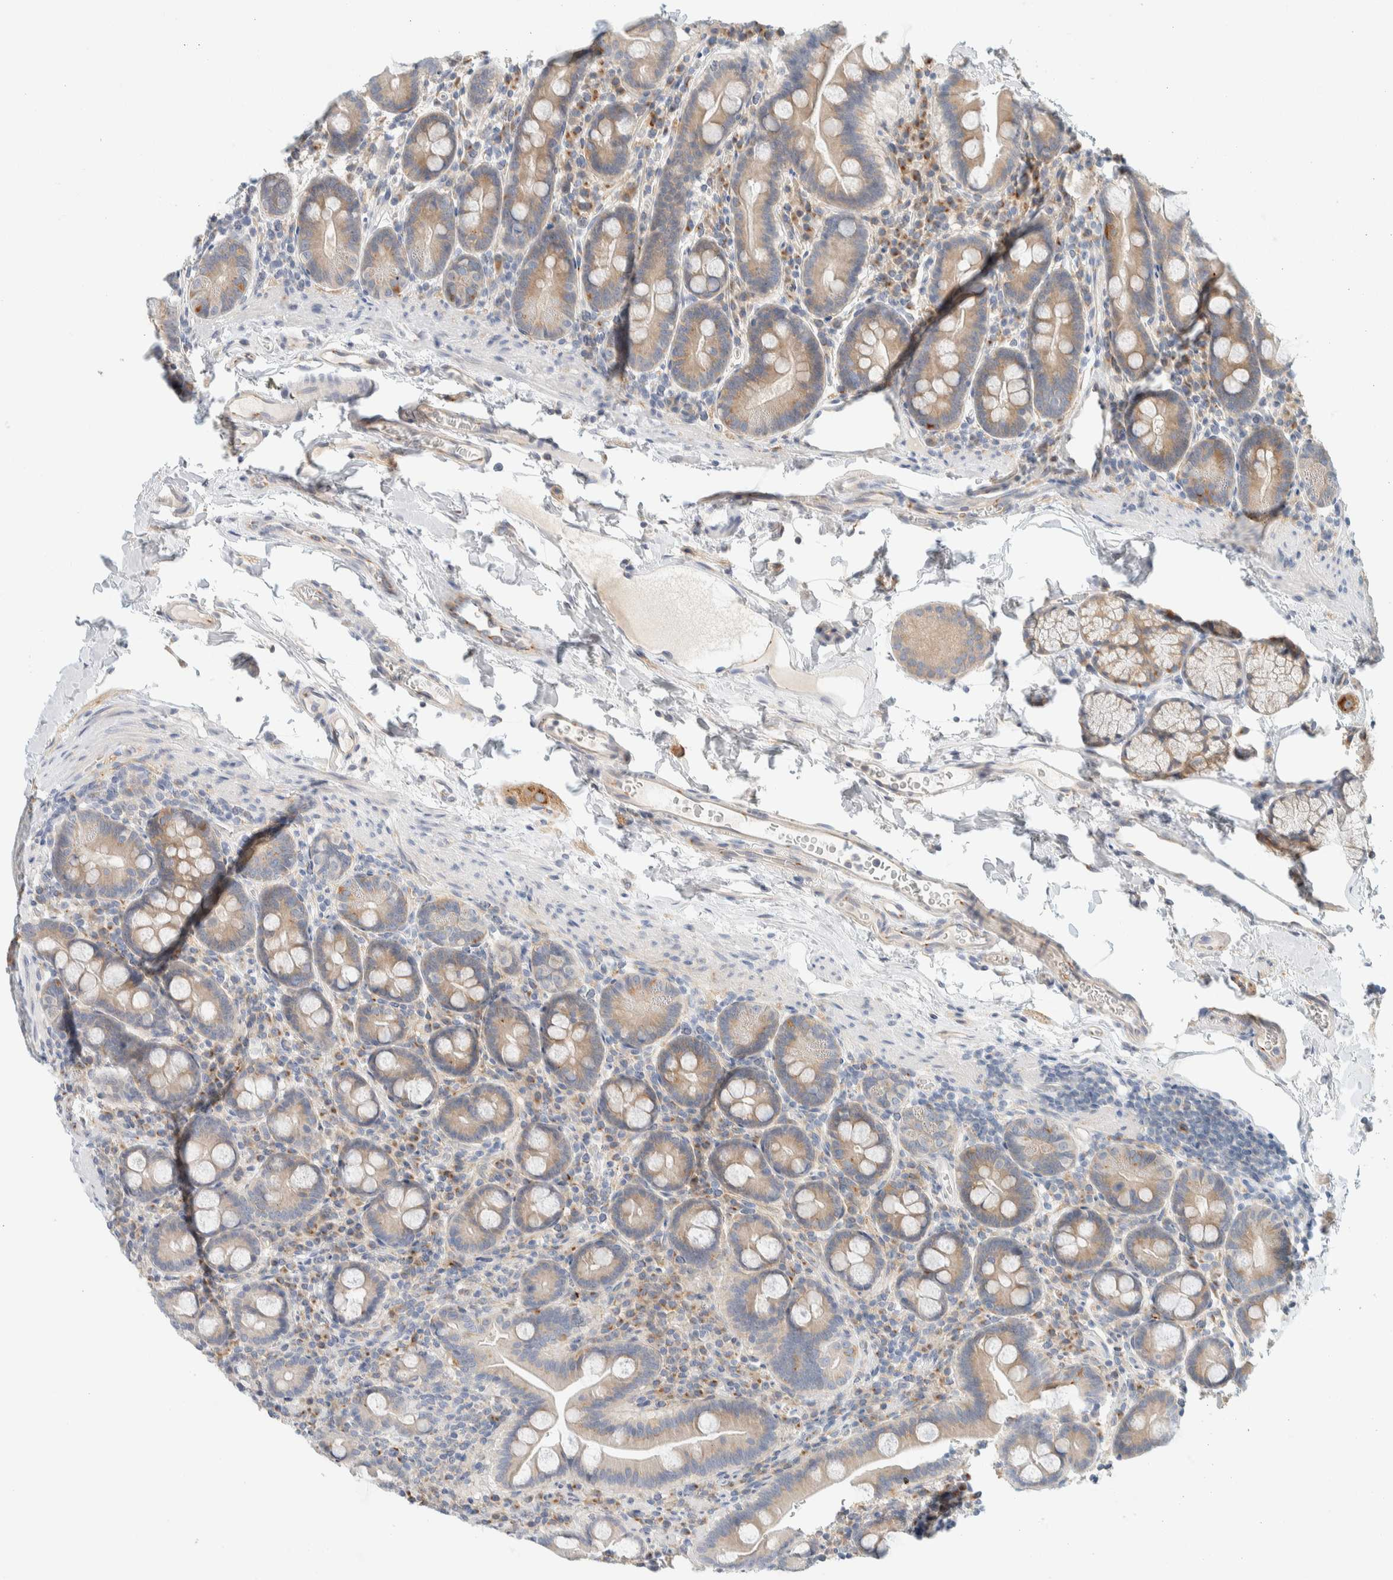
{"staining": {"intensity": "moderate", "quantity": "25%-75%", "location": "cytoplasmic/membranous"}, "tissue": "duodenum", "cell_type": "Glandular cells", "image_type": "normal", "snomed": [{"axis": "morphology", "description": "Normal tissue, NOS"}, {"axis": "morphology", "description": "Adenocarcinoma, NOS"}, {"axis": "topography", "description": "Pancreas"}, {"axis": "topography", "description": "Duodenum"}], "caption": "Brown immunohistochemical staining in benign duodenum displays moderate cytoplasmic/membranous staining in about 25%-75% of glandular cells. Immunohistochemistry stains the protein in brown and the nuclei are stained blue.", "gene": "TMEM184B", "patient": {"sex": "male", "age": 50}}